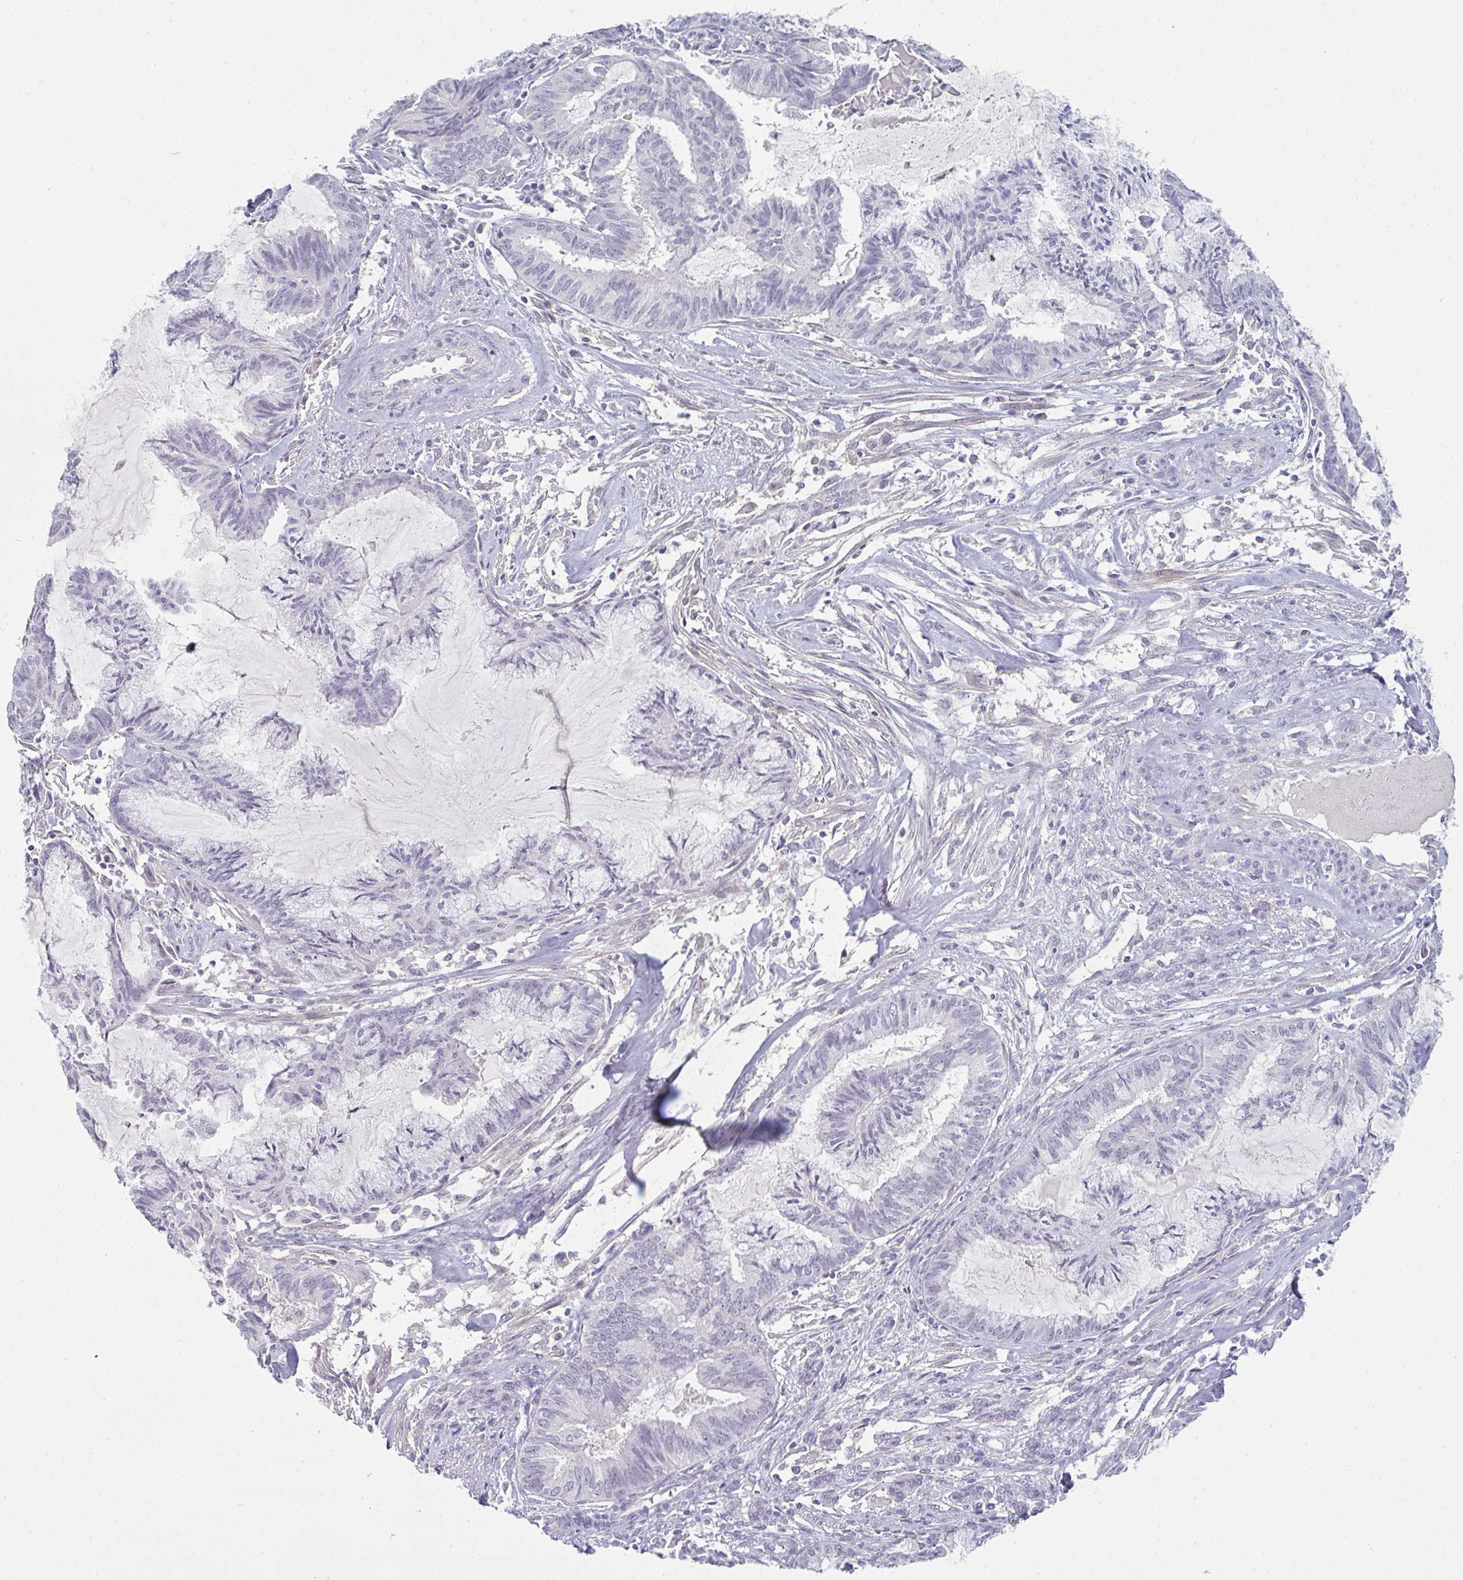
{"staining": {"intensity": "negative", "quantity": "none", "location": "none"}, "tissue": "endometrial cancer", "cell_type": "Tumor cells", "image_type": "cancer", "snomed": [{"axis": "morphology", "description": "Adenocarcinoma, NOS"}, {"axis": "topography", "description": "Endometrium"}], "caption": "Immunohistochemical staining of human endometrial adenocarcinoma shows no significant staining in tumor cells.", "gene": "PPFIA4", "patient": {"sex": "female", "age": 86}}